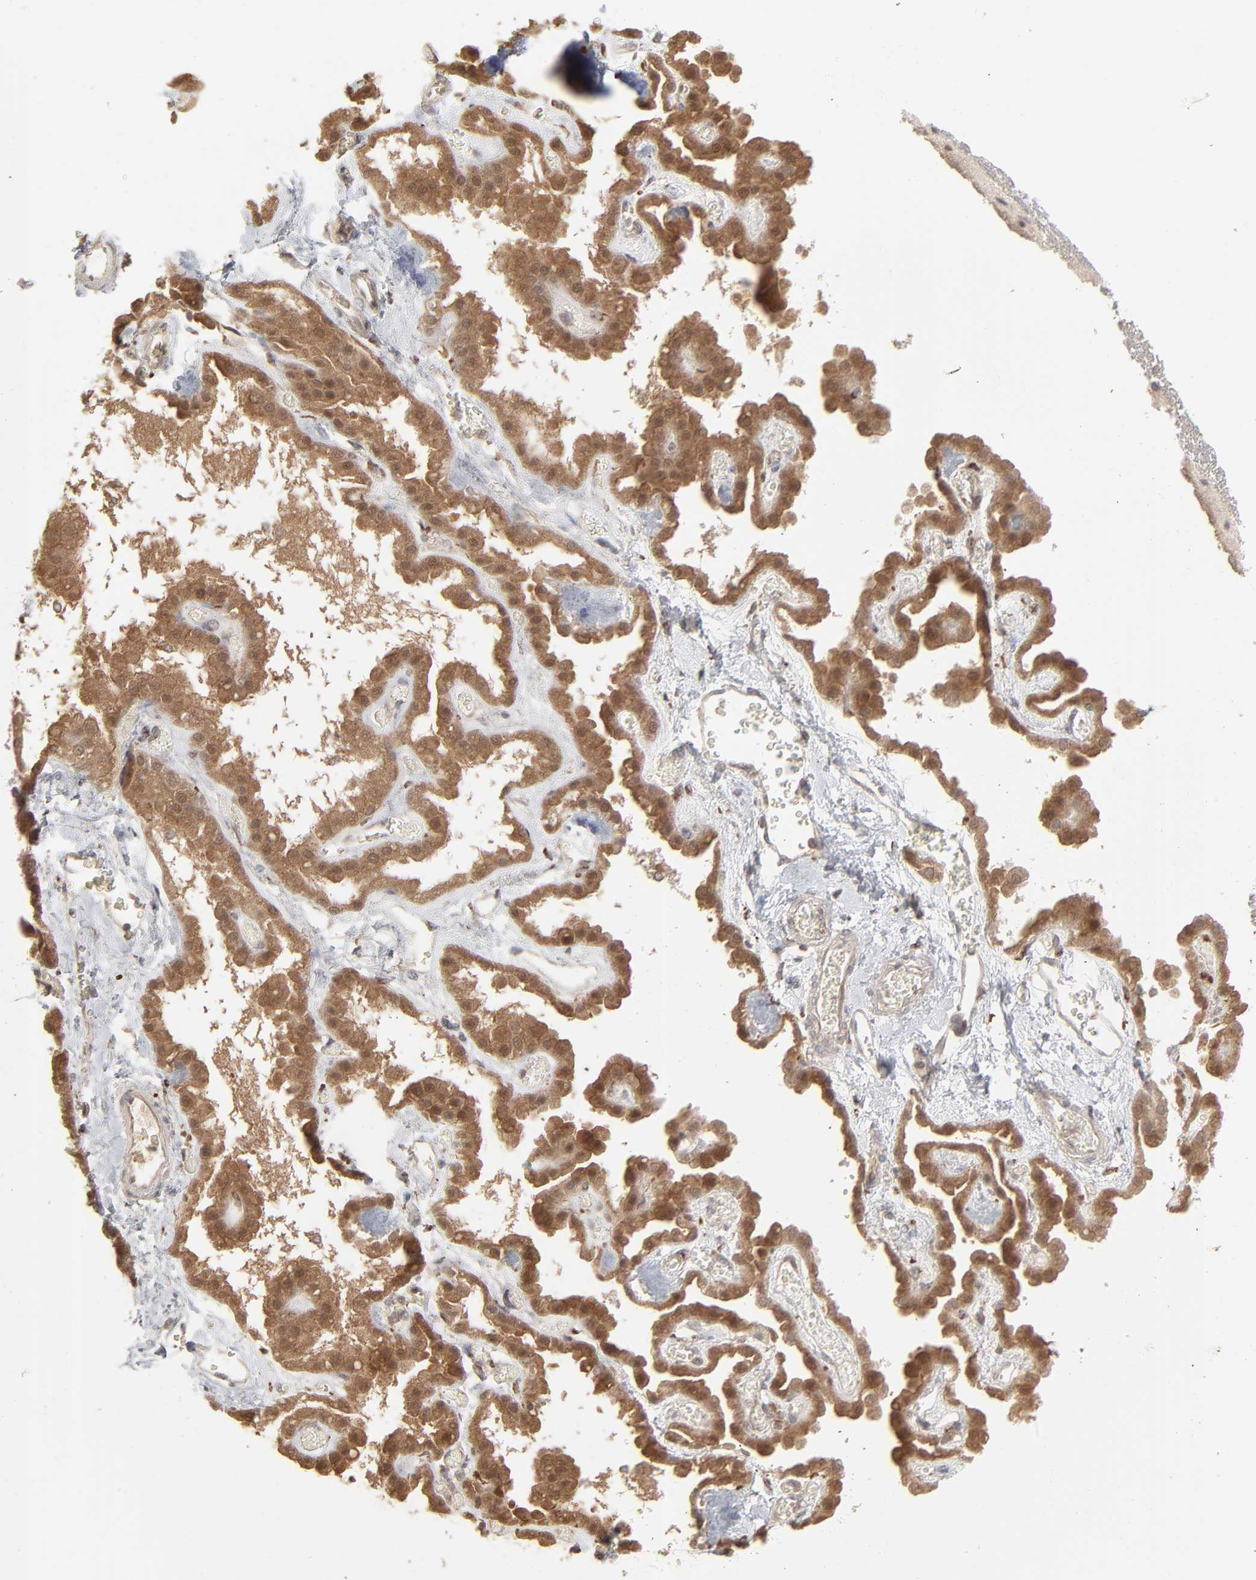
{"staining": {"intensity": "weak", "quantity": "25%-75%", "location": "cytoplasmic/membranous,nuclear"}, "tissue": "hippocampus", "cell_type": "Glial cells", "image_type": "normal", "snomed": [{"axis": "morphology", "description": "Normal tissue, NOS"}, {"axis": "topography", "description": "Hippocampus"}], "caption": "Hippocampus stained with immunohistochemistry (IHC) reveals weak cytoplasmic/membranous,nuclear staining in about 25%-75% of glial cells.", "gene": "SCFD1", "patient": {"sex": "female", "age": 19}}